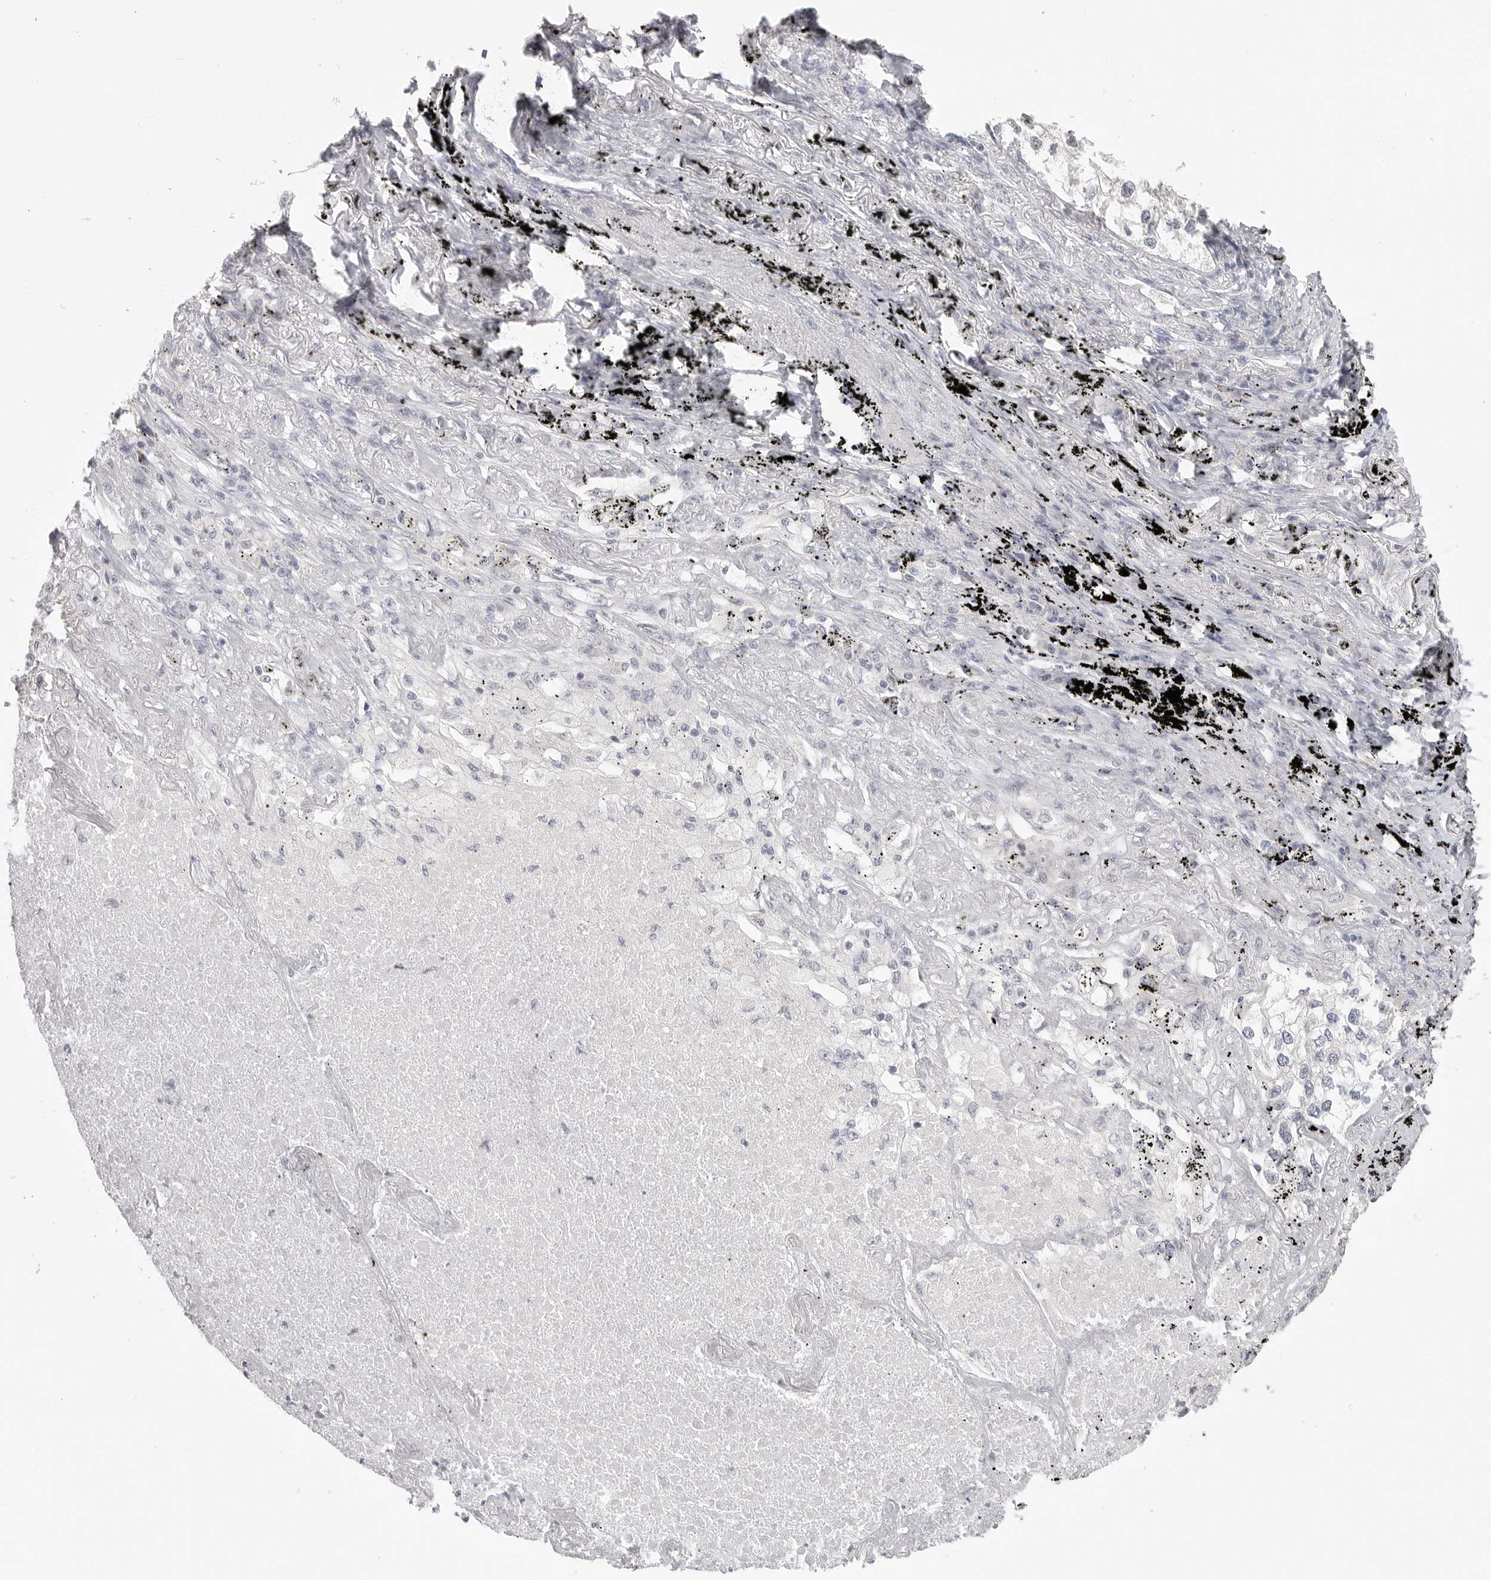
{"staining": {"intensity": "negative", "quantity": "none", "location": "none"}, "tissue": "lung cancer", "cell_type": "Tumor cells", "image_type": "cancer", "snomed": [{"axis": "morphology", "description": "Adenocarcinoma, NOS"}, {"axis": "topography", "description": "Lung"}], "caption": "Immunohistochemistry (IHC) image of neoplastic tissue: human lung cancer stained with DAB exhibits no significant protein expression in tumor cells.", "gene": "HMGCS2", "patient": {"sex": "male", "age": 63}}